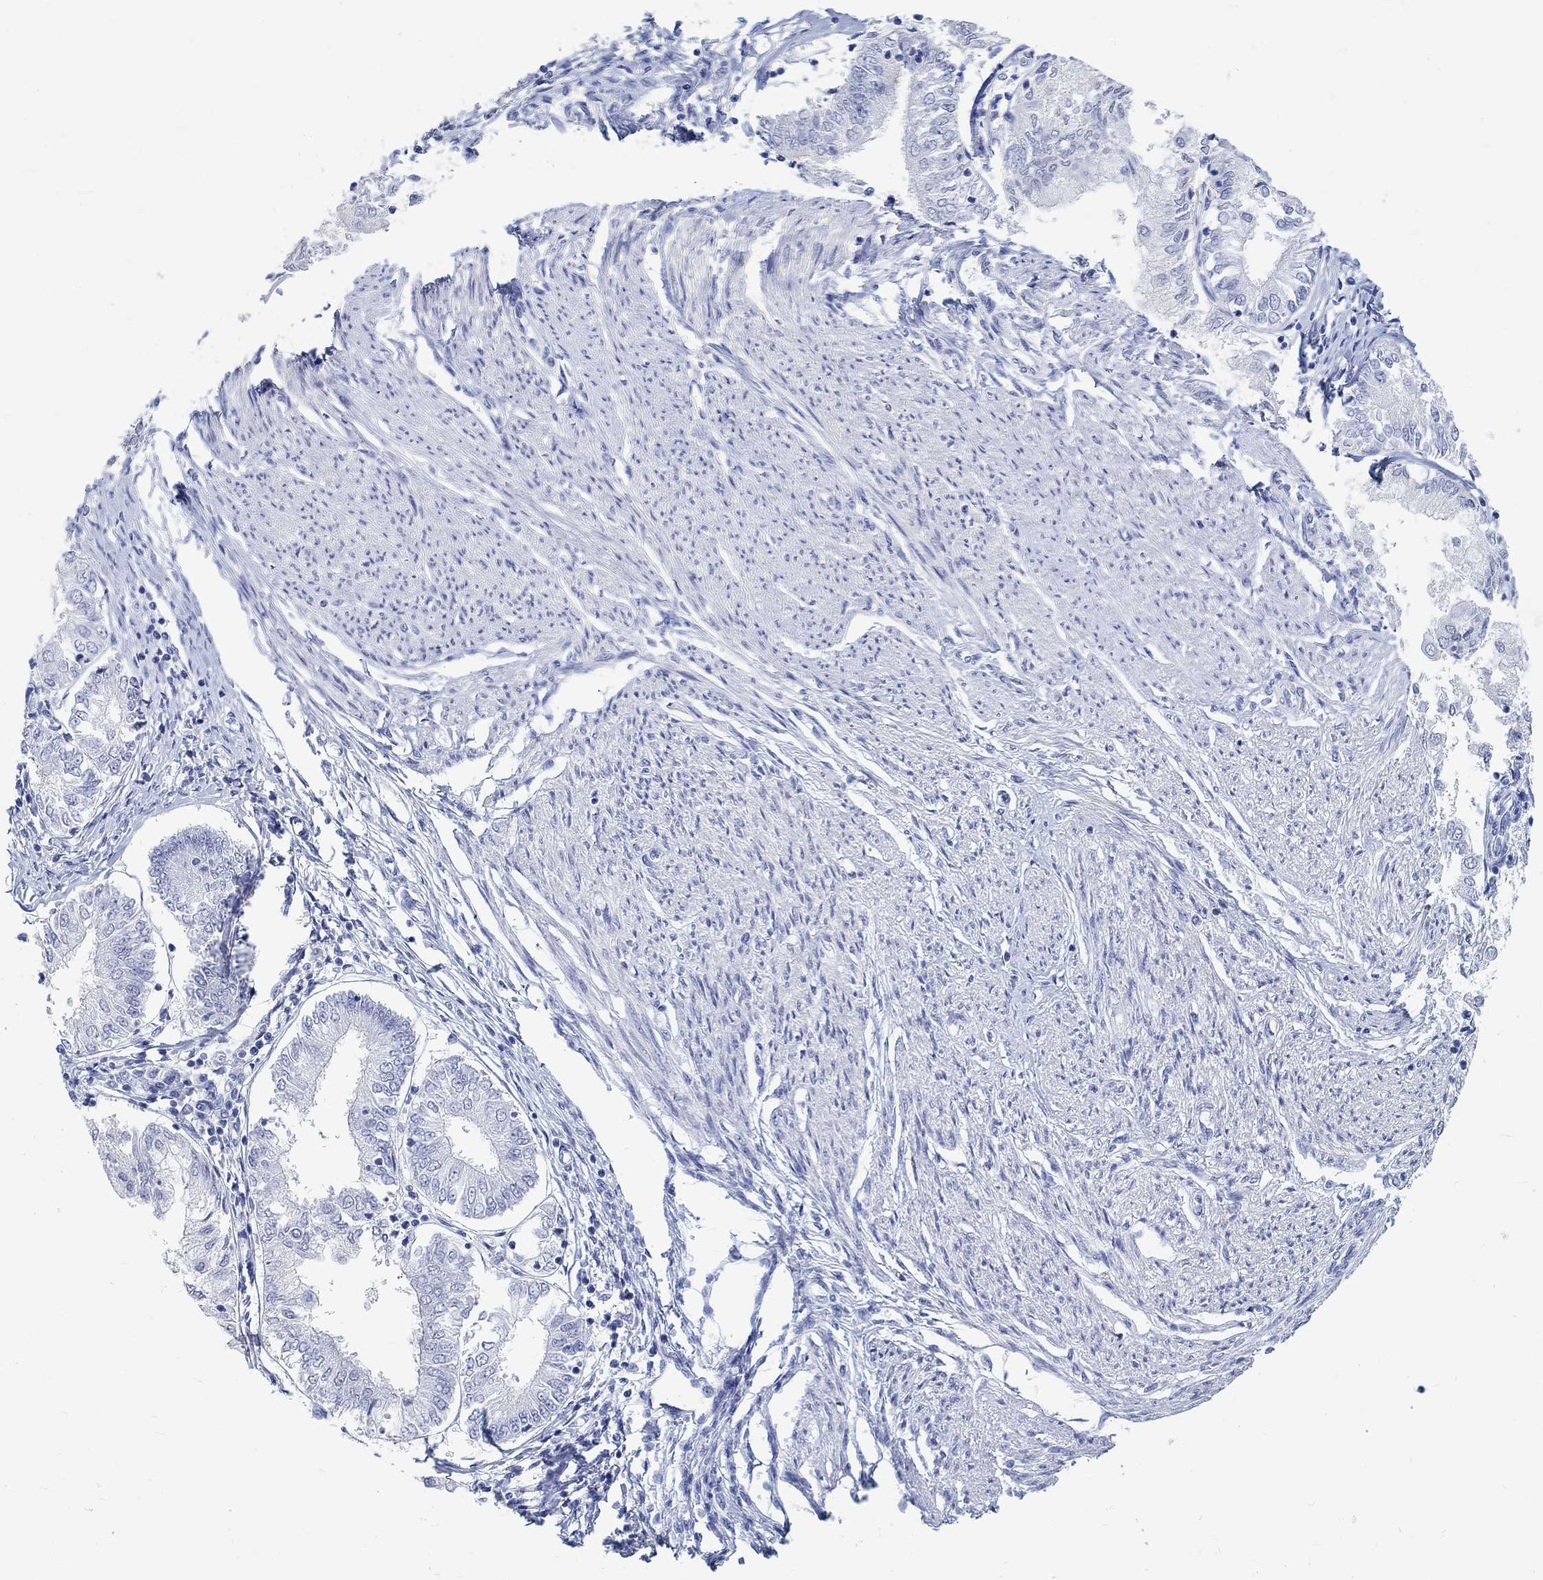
{"staining": {"intensity": "negative", "quantity": "none", "location": "none"}, "tissue": "endometrial cancer", "cell_type": "Tumor cells", "image_type": "cancer", "snomed": [{"axis": "morphology", "description": "Adenocarcinoma, NOS"}, {"axis": "topography", "description": "Endometrium"}], "caption": "Endometrial adenocarcinoma was stained to show a protein in brown. There is no significant positivity in tumor cells. Brightfield microscopy of immunohistochemistry stained with DAB (3,3'-diaminobenzidine) (brown) and hematoxylin (blue), captured at high magnification.", "gene": "GRIA3", "patient": {"sex": "female", "age": 68}}